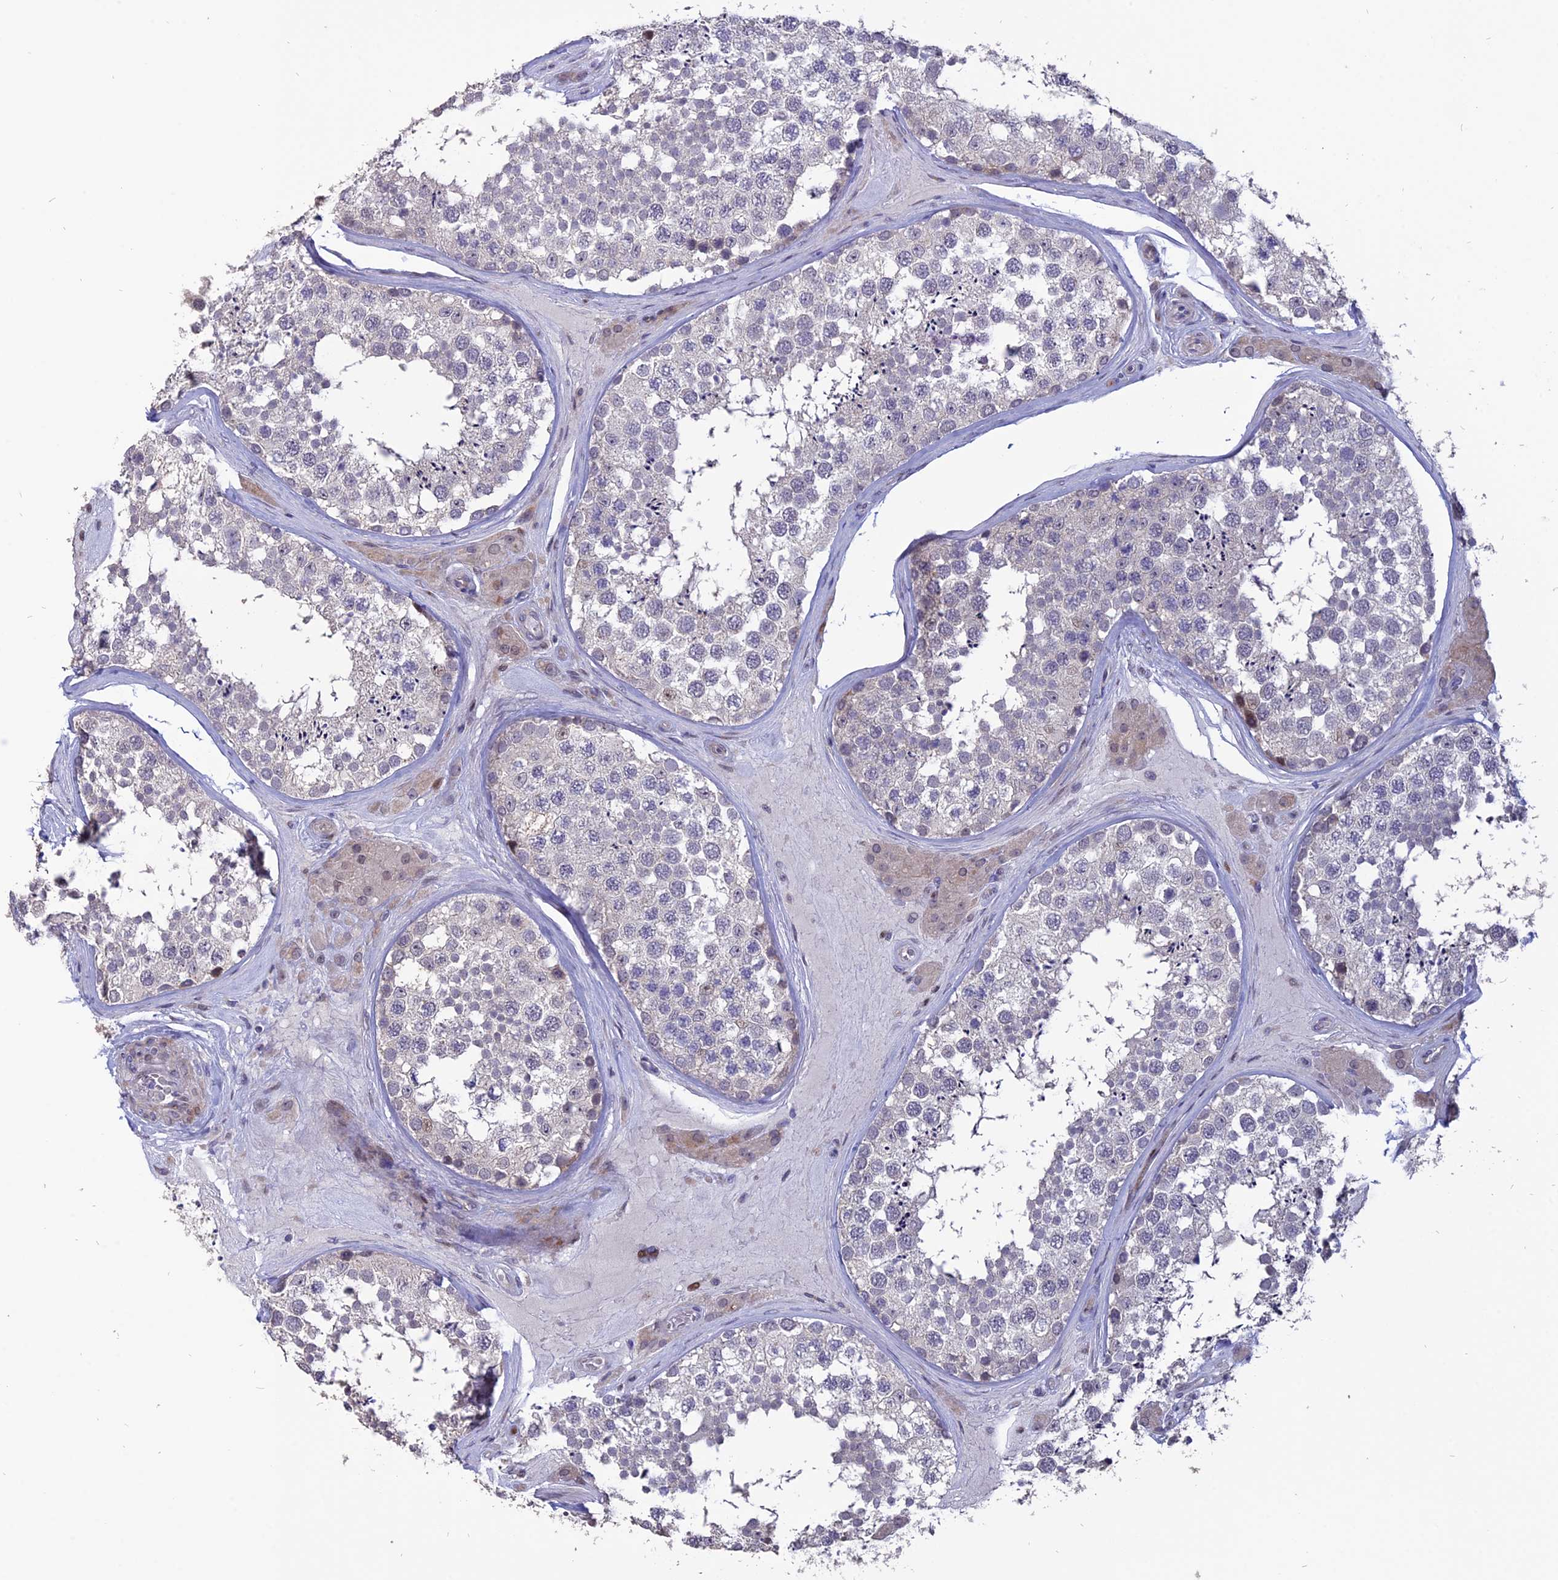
{"staining": {"intensity": "weak", "quantity": "<25%", "location": "cytoplasmic/membranous,nuclear"}, "tissue": "testis", "cell_type": "Cells in seminiferous ducts", "image_type": "normal", "snomed": [{"axis": "morphology", "description": "Normal tissue, NOS"}, {"axis": "topography", "description": "Testis"}], "caption": "Cells in seminiferous ducts show no significant protein staining in unremarkable testis. Nuclei are stained in blue.", "gene": "TMEM263", "patient": {"sex": "male", "age": 46}}